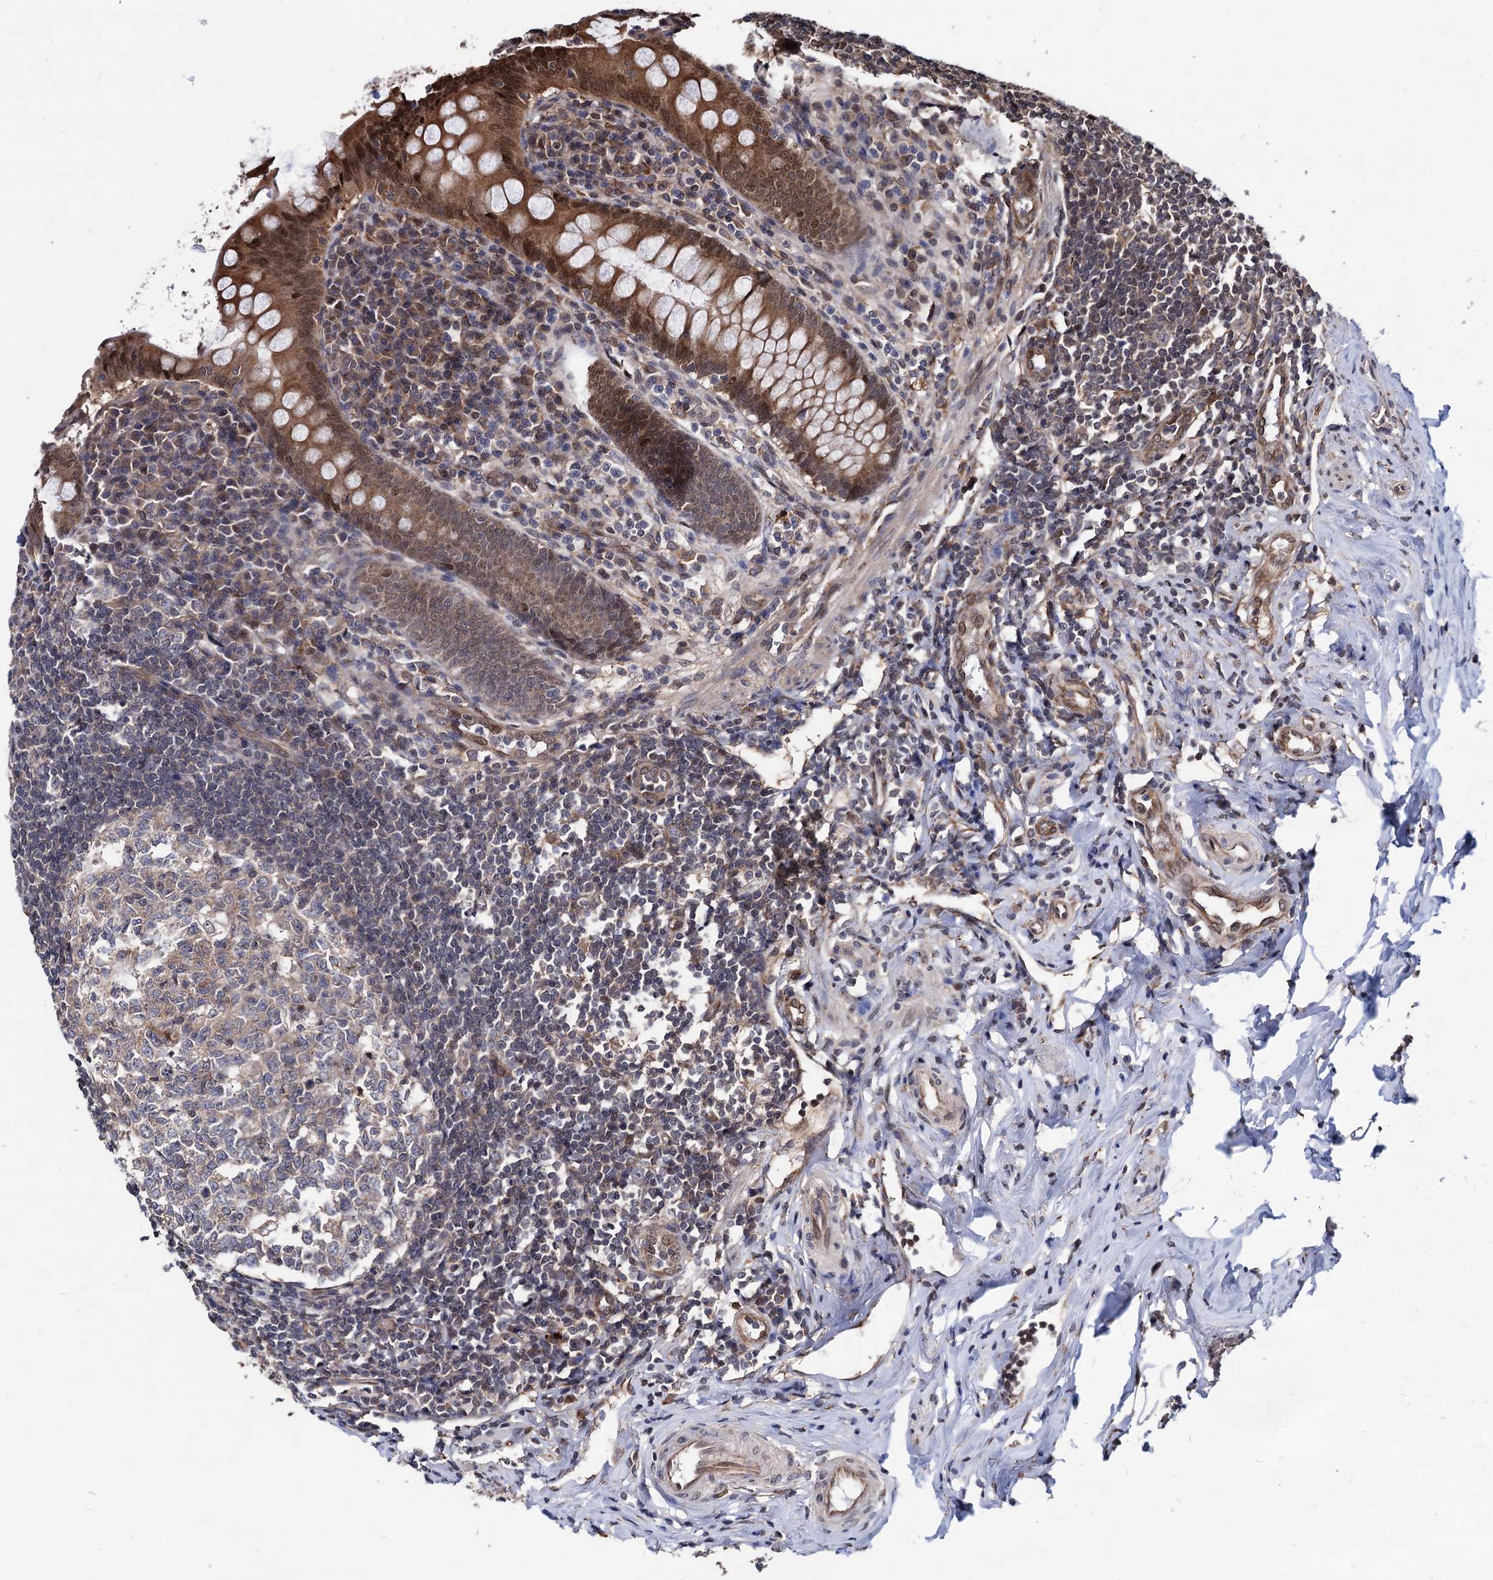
{"staining": {"intensity": "moderate", "quantity": ">75%", "location": "cytoplasmic/membranous,nuclear"}, "tissue": "appendix", "cell_type": "Glandular cells", "image_type": "normal", "snomed": [{"axis": "morphology", "description": "Normal tissue, NOS"}, {"axis": "topography", "description": "Appendix"}], "caption": "Protein expression analysis of unremarkable appendix shows moderate cytoplasmic/membranous,nuclear positivity in about >75% of glandular cells.", "gene": "ANKRD12", "patient": {"sex": "female", "age": 33}}